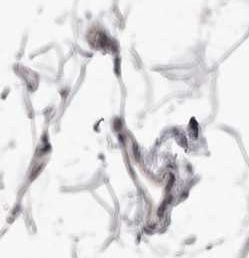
{"staining": {"intensity": "negative", "quantity": "none", "location": "none"}, "tissue": "adipose tissue", "cell_type": "Adipocytes", "image_type": "normal", "snomed": [{"axis": "morphology", "description": "Normal tissue, NOS"}, {"axis": "topography", "description": "Breast"}], "caption": "A histopathology image of adipose tissue stained for a protein shows no brown staining in adipocytes. Nuclei are stained in blue.", "gene": "SRCAP", "patient": {"sex": "female", "age": 23}}